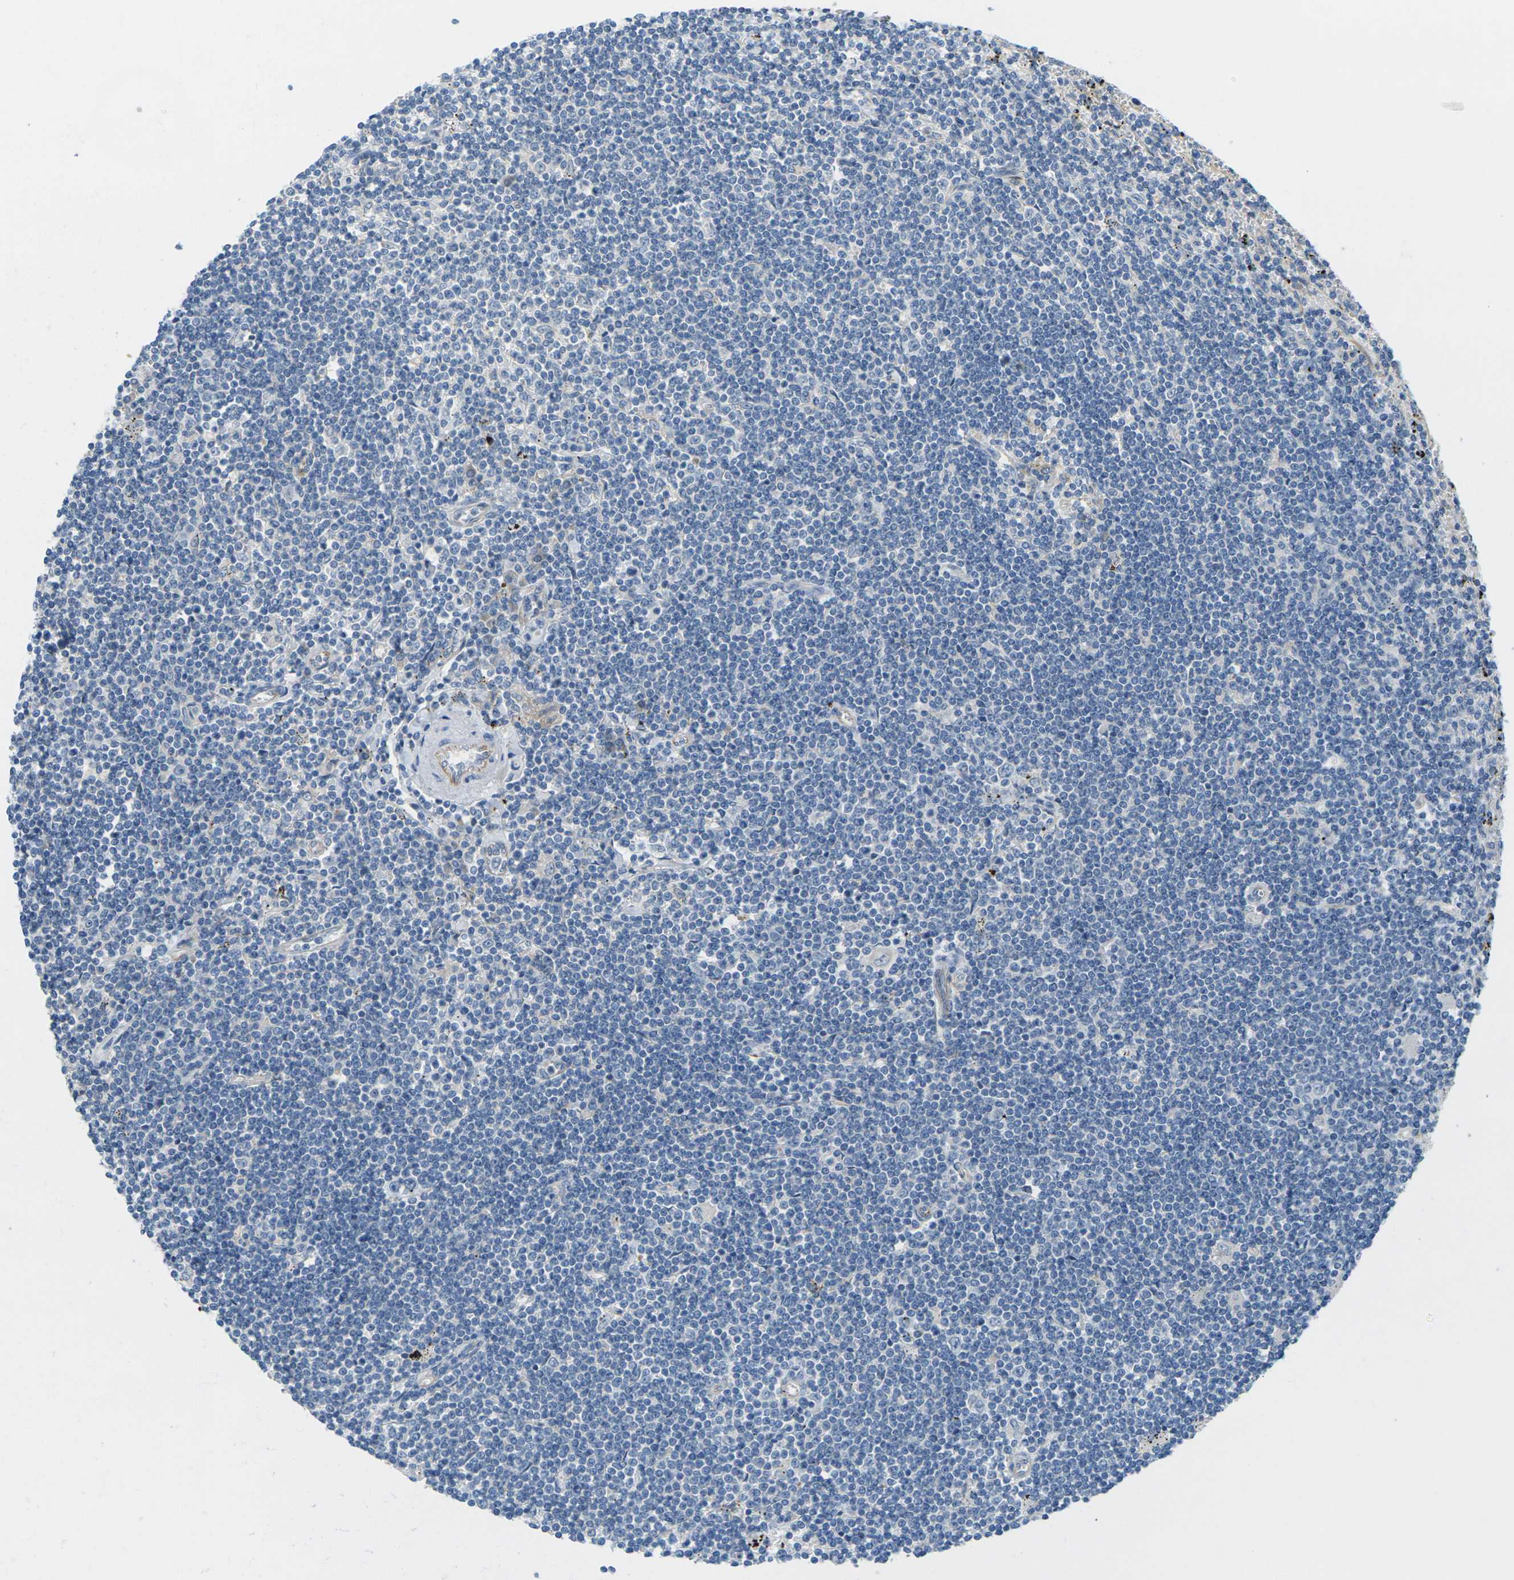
{"staining": {"intensity": "negative", "quantity": "none", "location": "none"}, "tissue": "lymphoma", "cell_type": "Tumor cells", "image_type": "cancer", "snomed": [{"axis": "morphology", "description": "Malignant lymphoma, non-Hodgkin's type, Low grade"}, {"axis": "topography", "description": "Spleen"}], "caption": "Tumor cells are negative for protein expression in human low-grade malignant lymphoma, non-Hodgkin's type.", "gene": "CYP2C8", "patient": {"sex": "male", "age": 76}}